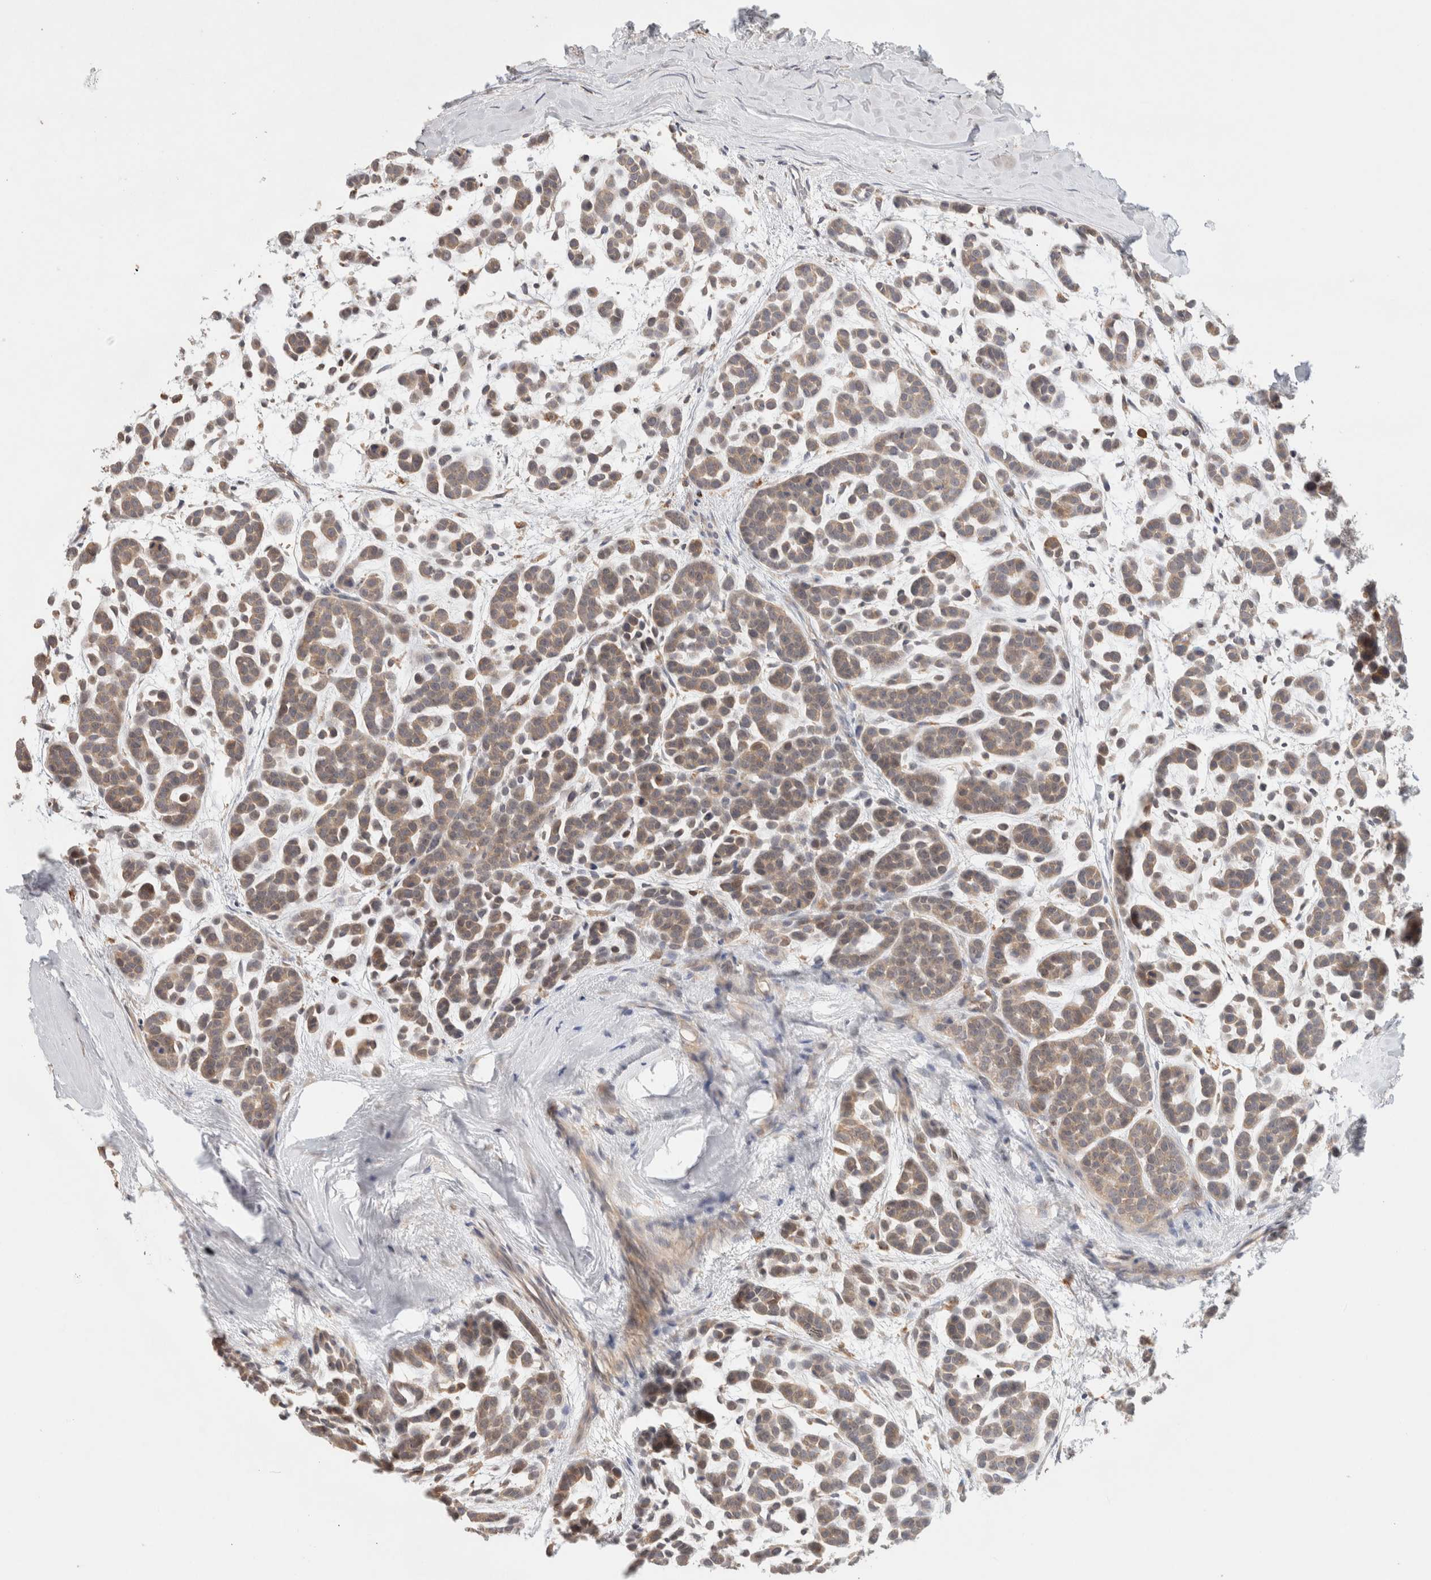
{"staining": {"intensity": "weak", "quantity": ">75%", "location": "cytoplasmic/membranous"}, "tissue": "head and neck cancer", "cell_type": "Tumor cells", "image_type": "cancer", "snomed": [{"axis": "morphology", "description": "Adenocarcinoma, NOS"}, {"axis": "morphology", "description": "Adenoma, NOS"}, {"axis": "topography", "description": "Head-Neck"}], "caption": "Brown immunohistochemical staining in head and neck cancer displays weak cytoplasmic/membranous staining in about >75% of tumor cells.", "gene": "CA13", "patient": {"sex": "female", "age": 55}}